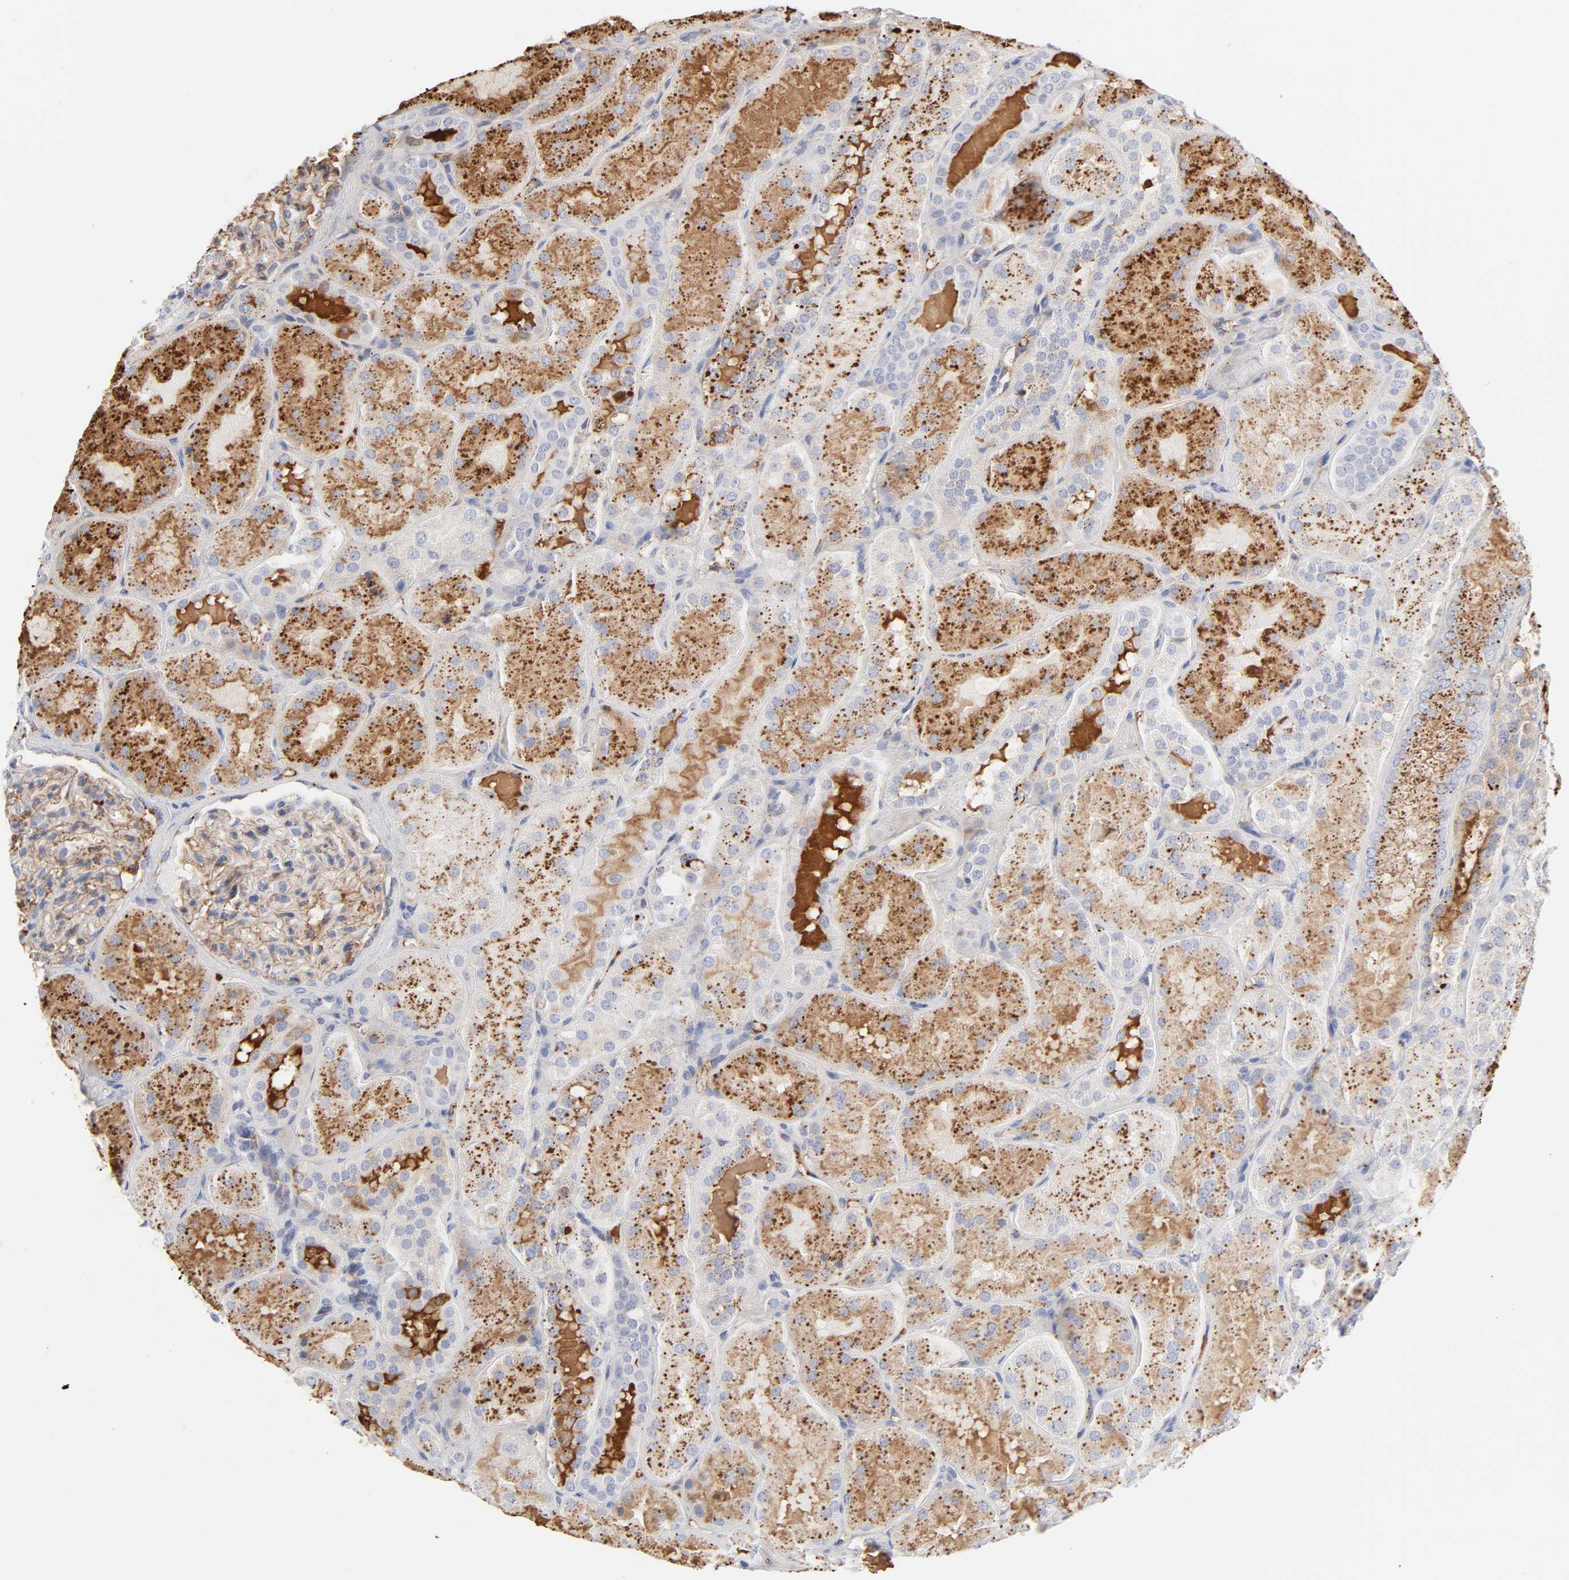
{"staining": {"intensity": "negative", "quantity": "none", "location": "none"}, "tissue": "kidney", "cell_type": "Cells in glomeruli", "image_type": "normal", "snomed": [{"axis": "morphology", "description": "Normal tissue, NOS"}, {"axis": "topography", "description": "Kidney"}], "caption": "A high-resolution photomicrograph shows immunohistochemistry staining of benign kidney, which displays no significant staining in cells in glomeruli. (Immunohistochemistry (ihc), brightfield microscopy, high magnification).", "gene": "PLAT", "patient": {"sex": "male", "age": 28}}